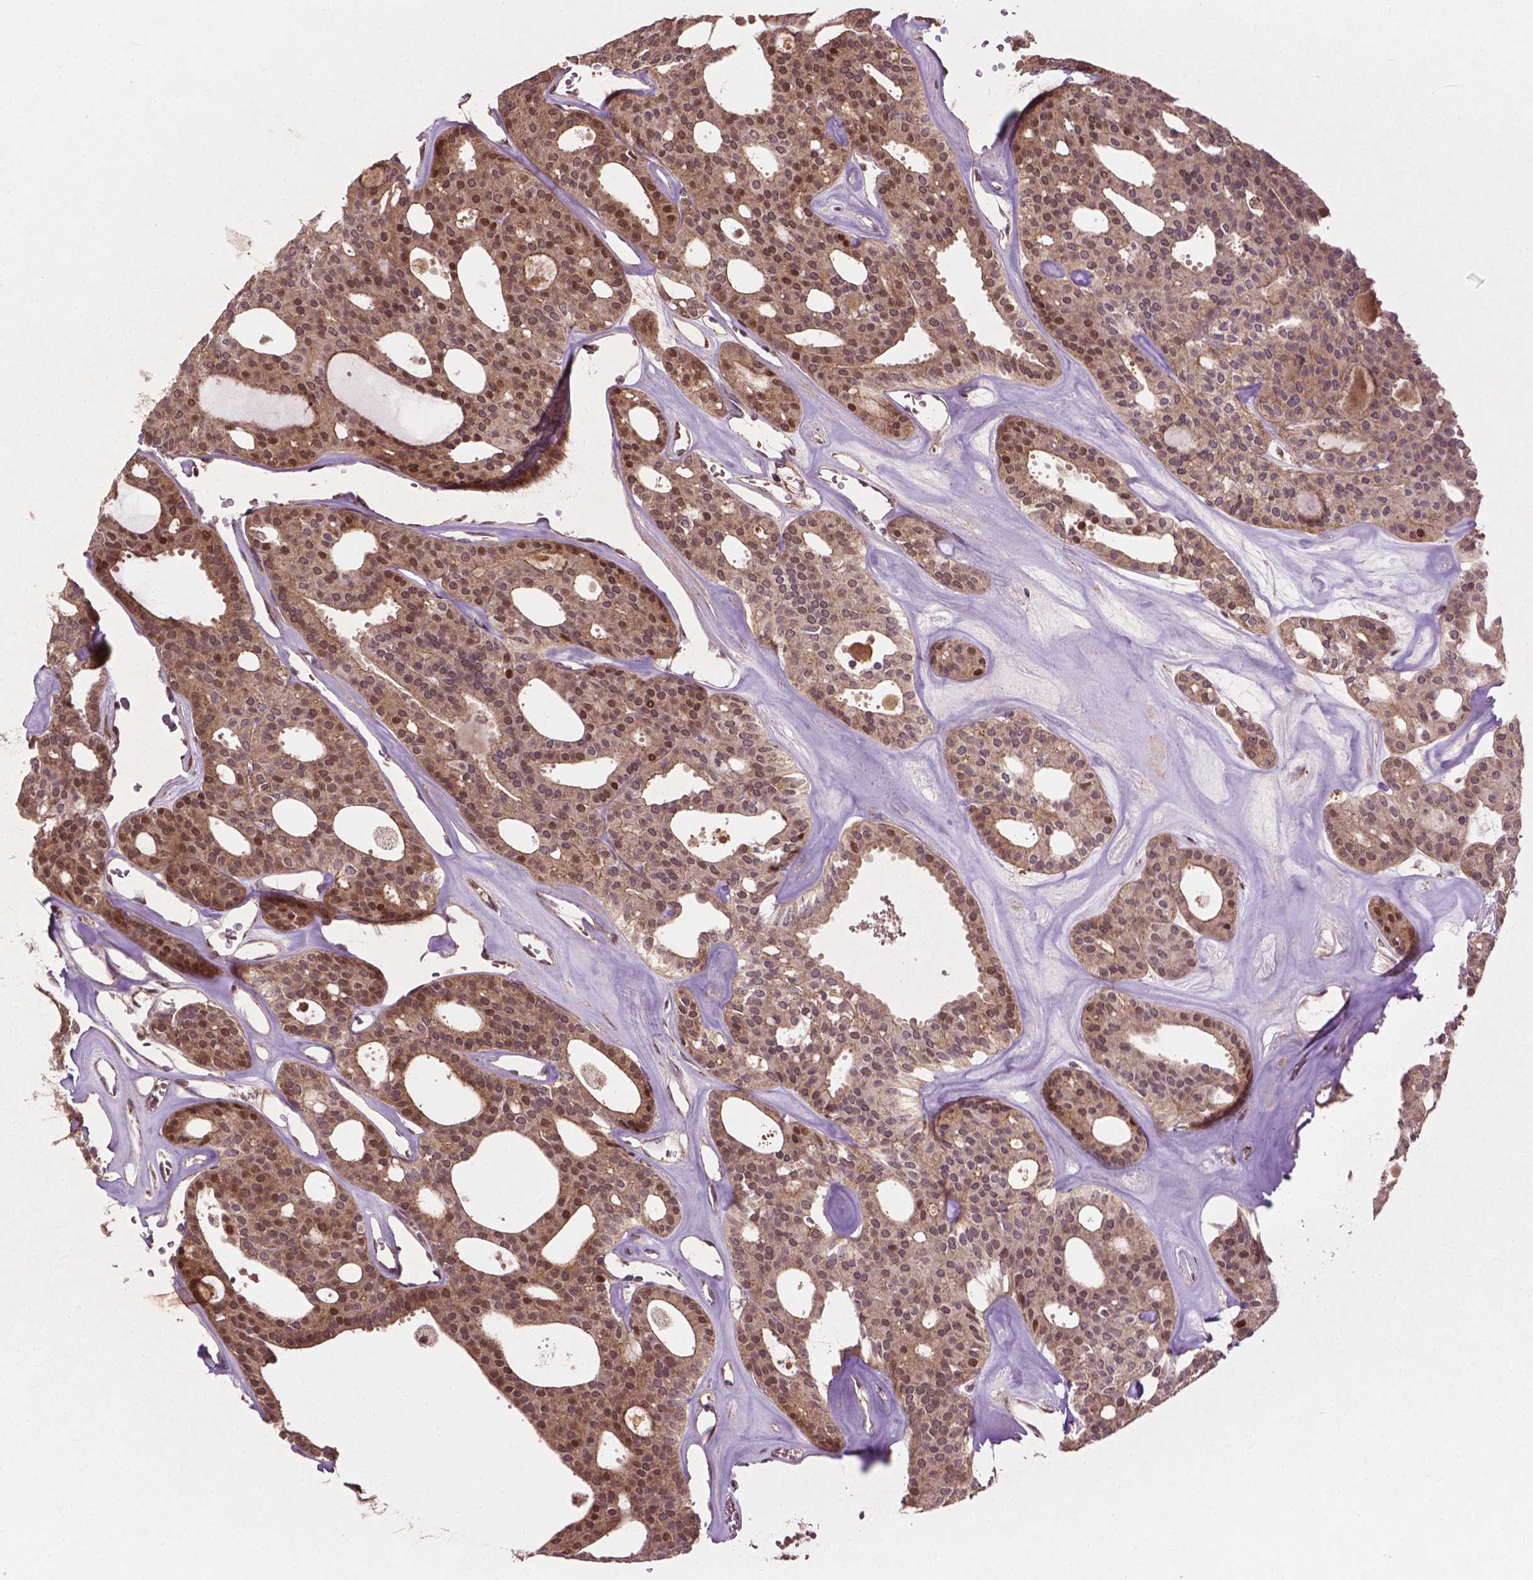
{"staining": {"intensity": "moderate", "quantity": ">75%", "location": "cytoplasmic/membranous,nuclear"}, "tissue": "thyroid cancer", "cell_type": "Tumor cells", "image_type": "cancer", "snomed": [{"axis": "morphology", "description": "Follicular adenoma carcinoma, NOS"}, {"axis": "topography", "description": "Thyroid gland"}], "caption": "Human thyroid cancer stained with a protein marker displays moderate staining in tumor cells.", "gene": "B3GALNT2", "patient": {"sex": "male", "age": 75}}